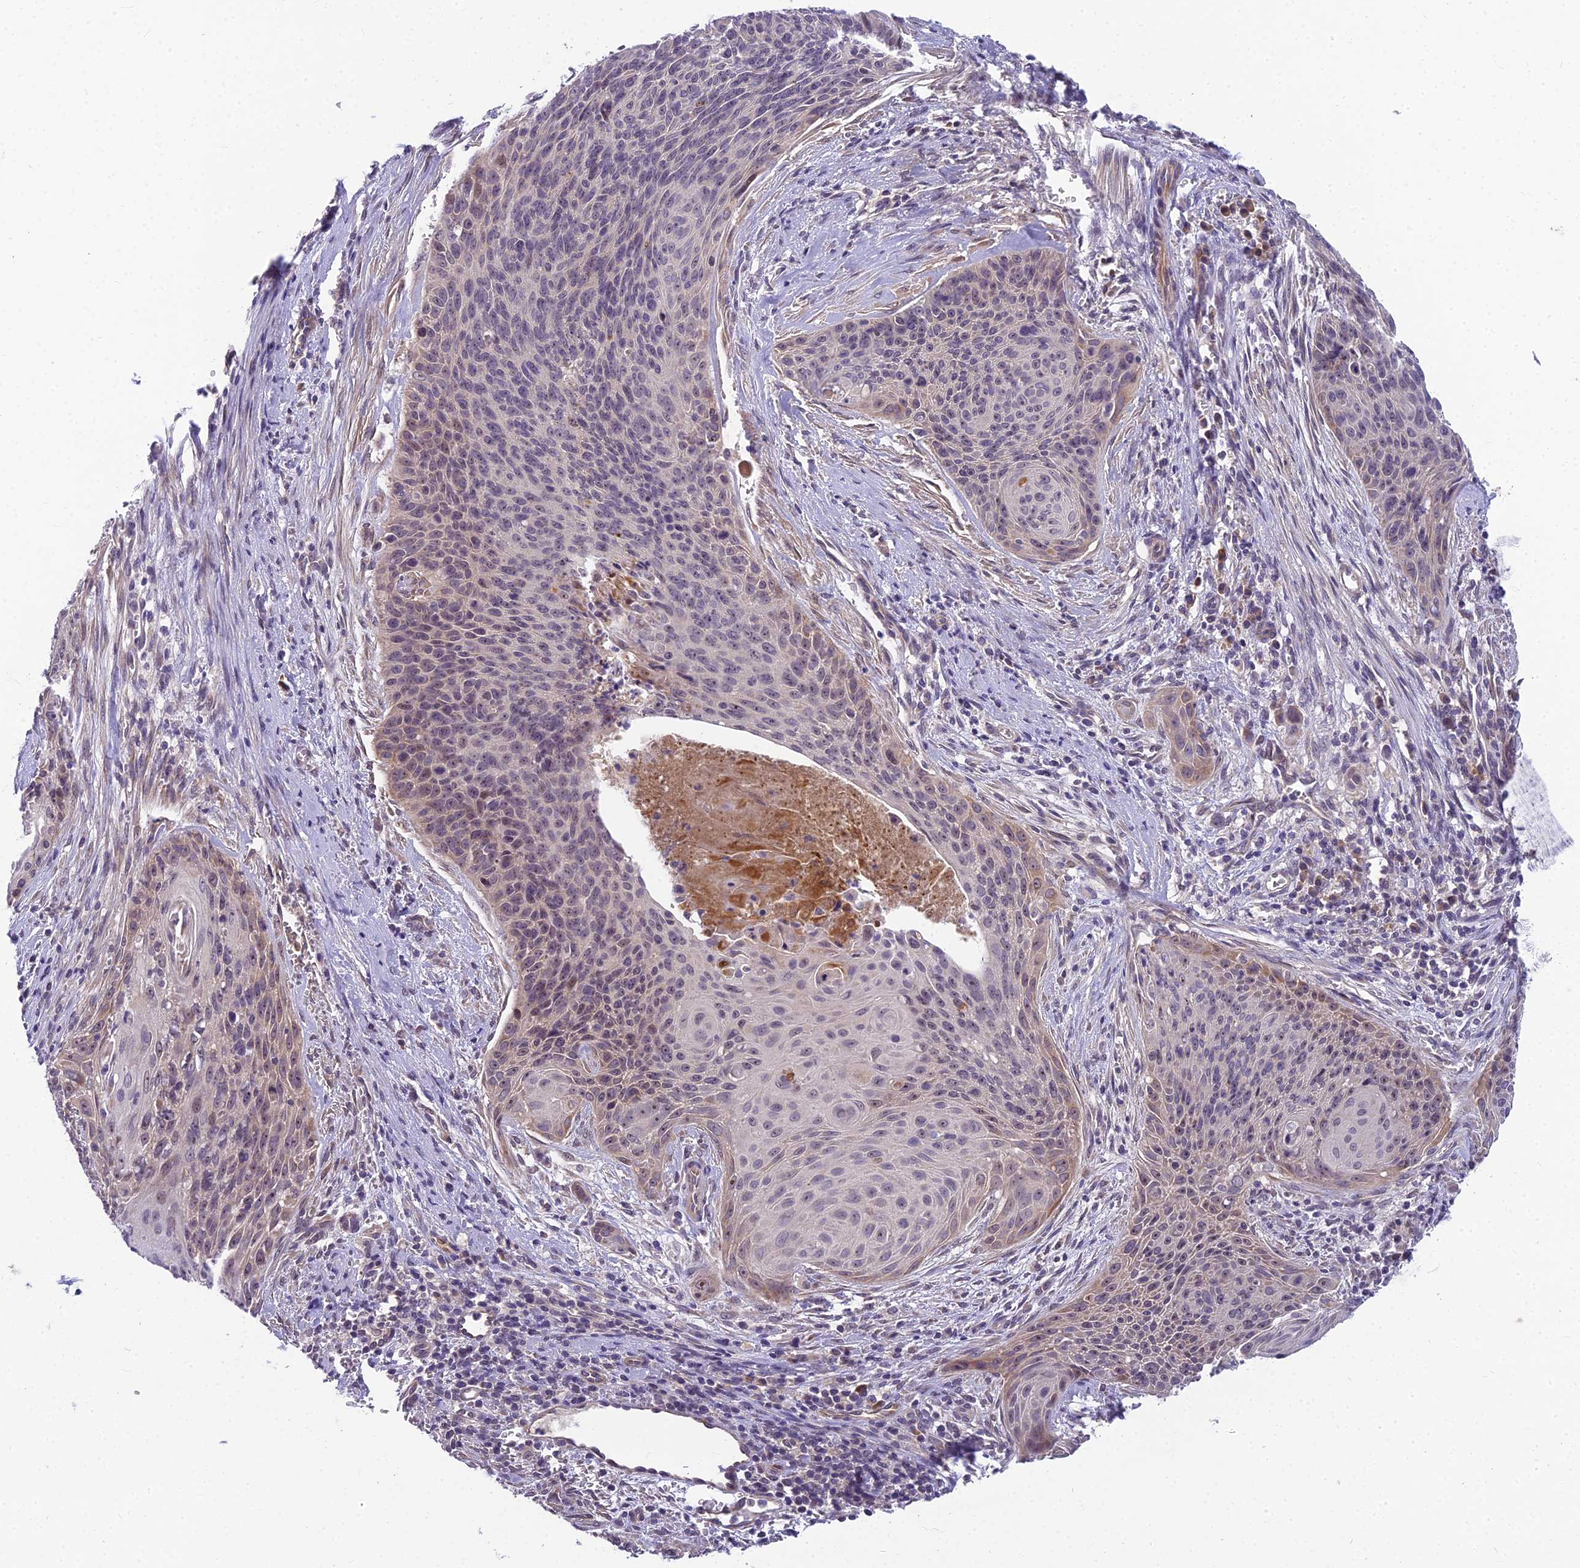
{"staining": {"intensity": "weak", "quantity": "<25%", "location": "nuclear"}, "tissue": "cervical cancer", "cell_type": "Tumor cells", "image_type": "cancer", "snomed": [{"axis": "morphology", "description": "Squamous cell carcinoma, NOS"}, {"axis": "topography", "description": "Cervix"}], "caption": "This image is of cervical cancer (squamous cell carcinoma) stained with immunohistochemistry to label a protein in brown with the nuclei are counter-stained blue. There is no positivity in tumor cells.", "gene": "ZNF333", "patient": {"sex": "female", "age": 55}}